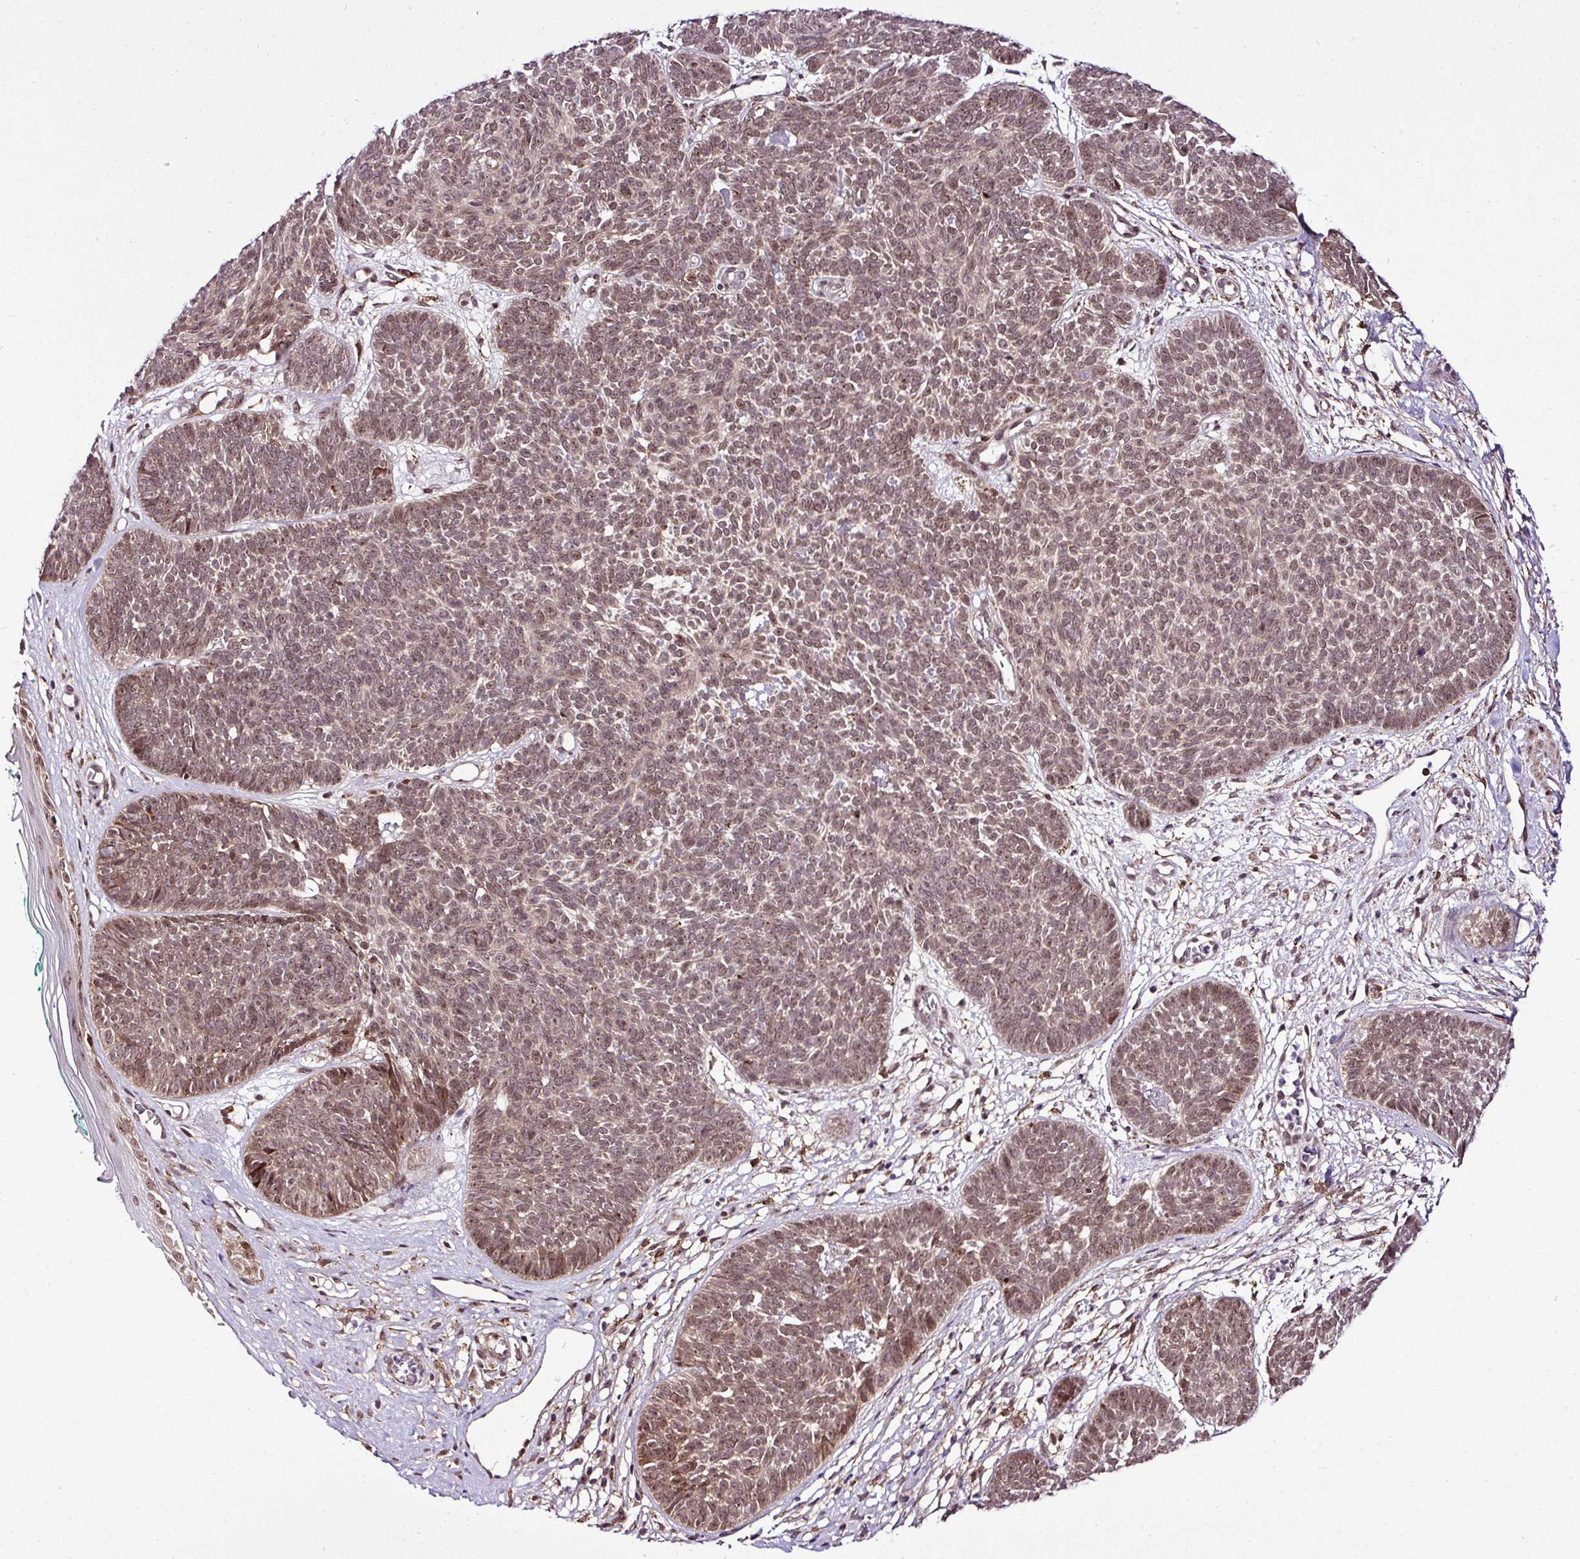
{"staining": {"intensity": "moderate", "quantity": ">75%", "location": "cytoplasmic/membranous,nuclear"}, "tissue": "skin cancer", "cell_type": "Tumor cells", "image_type": "cancer", "snomed": [{"axis": "morphology", "description": "Basal cell carcinoma"}, {"axis": "topography", "description": "Skin"}, {"axis": "topography", "description": "Skin of neck"}, {"axis": "topography", "description": "Skin of shoulder"}, {"axis": "topography", "description": "Skin of back"}], "caption": "About >75% of tumor cells in skin cancer (basal cell carcinoma) exhibit moderate cytoplasmic/membranous and nuclear protein positivity as visualized by brown immunohistochemical staining.", "gene": "FAM153A", "patient": {"sex": "male", "age": 80}}